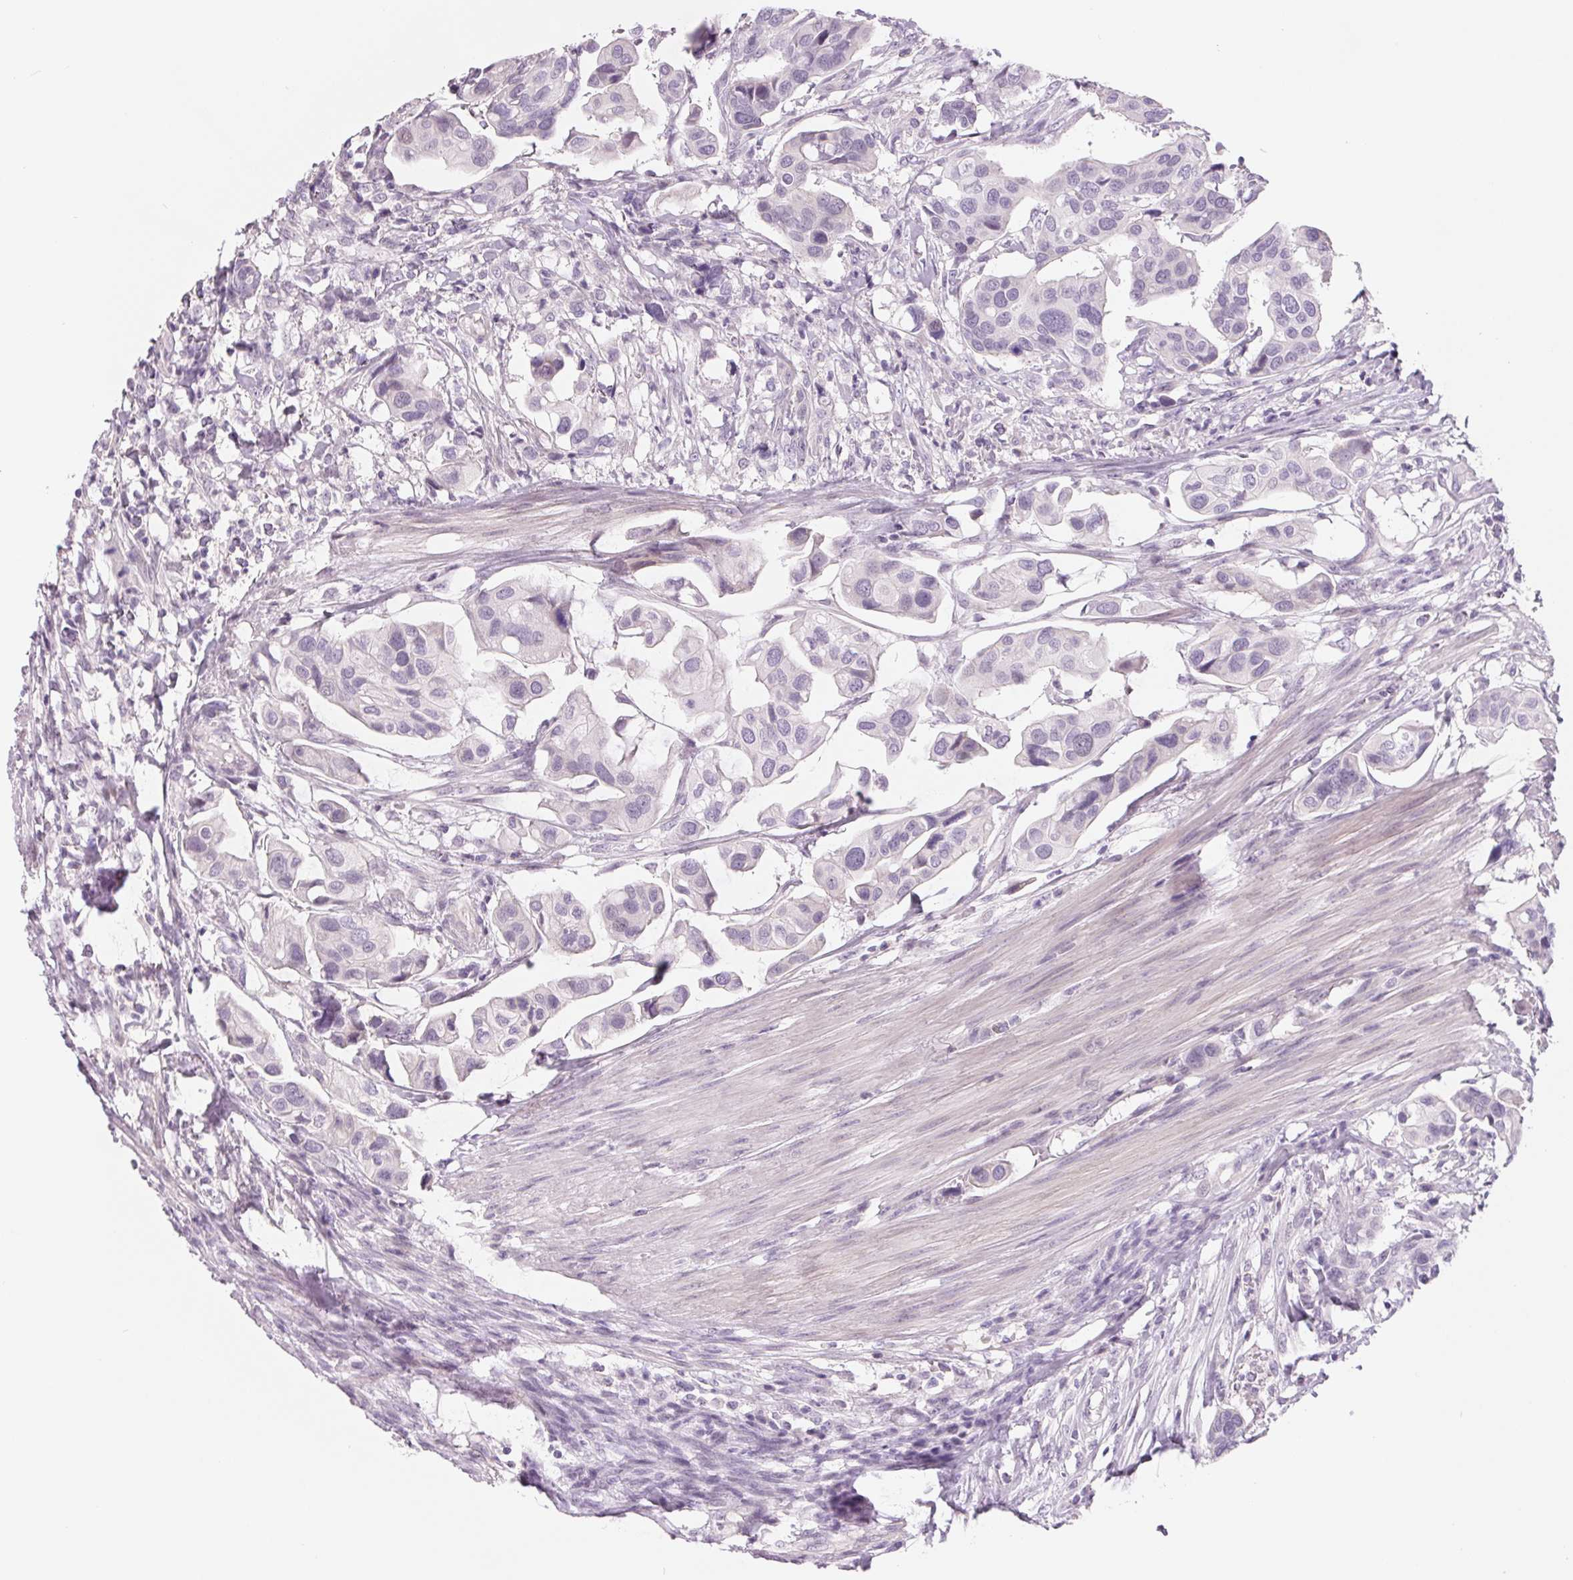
{"staining": {"intensity": "negative", "quantity": "none", "location": "none"}, "tissue": "renal cancer", "cell_type": "Tumor cells", "image_type": "cancer", "snomed": [{"axis": "morphology", "description": "Adenocarcinoma, NOS"}, {"axis": "topography", "description": "Urinary bladder"}], "caption": "There is no significant positivity in tumor cells of renal cancer (adenocarcinoma). The staining was performed using DAB (3,3'-diaminobenzidine) to visualize the protein expression in brown, while the nuclei were stained in blue with hematoxylin (Magnification: 20x).", "gene": "CCDC168", "patient": {"sex": "male", "age": 61}}